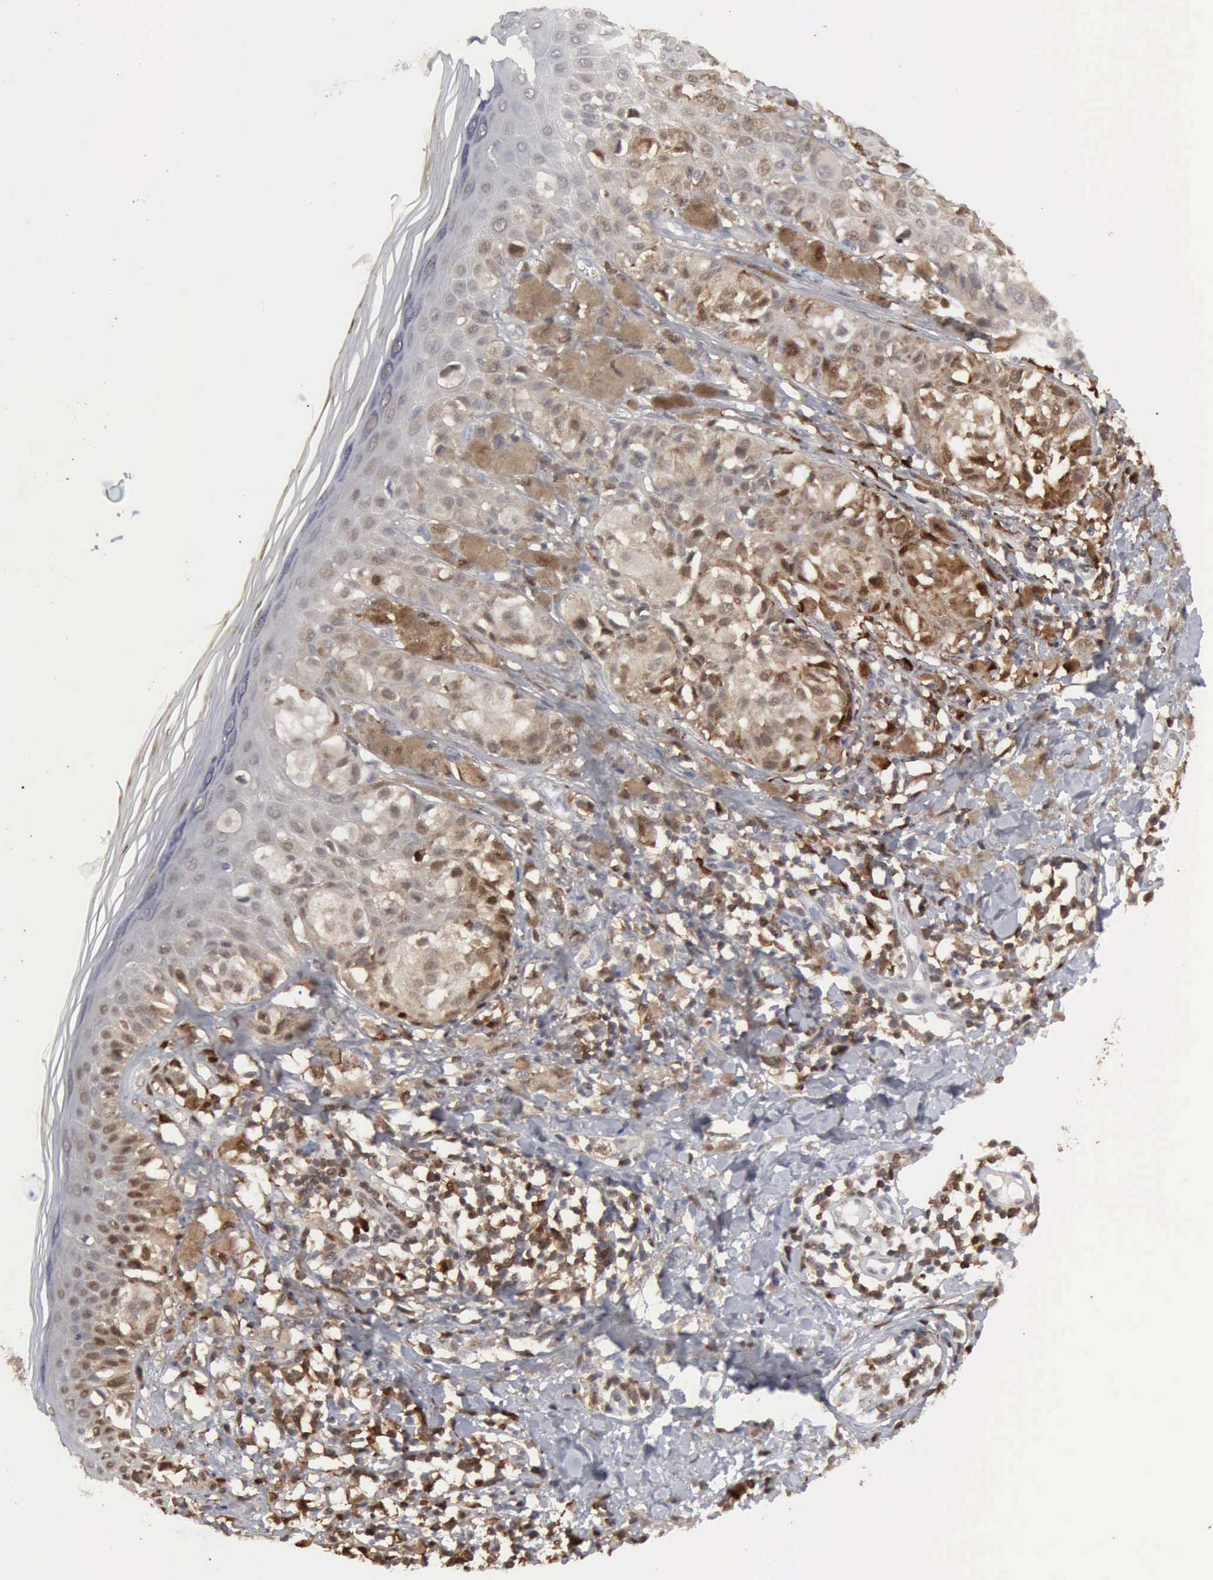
{"staining": {"intensity": "negative", "quantity": "none", "location": "none"}, "tissue": "melanoma", "cell_type": "Tumor cells", "image_type": "cancer", "snomed": [{"axis": "morphology", "description": "Malignant melanoma, NOS"}, {"axis": "topography", "description": "Skin"}], "caption": "High magnification brightfield microscopy of melanoma stained with DAB (brown) and counterstained with hematoxylin (blue): tumor cells show no significant expression.", "gene": "STAT1", "patient": {"sex": "female", "age": 55}}